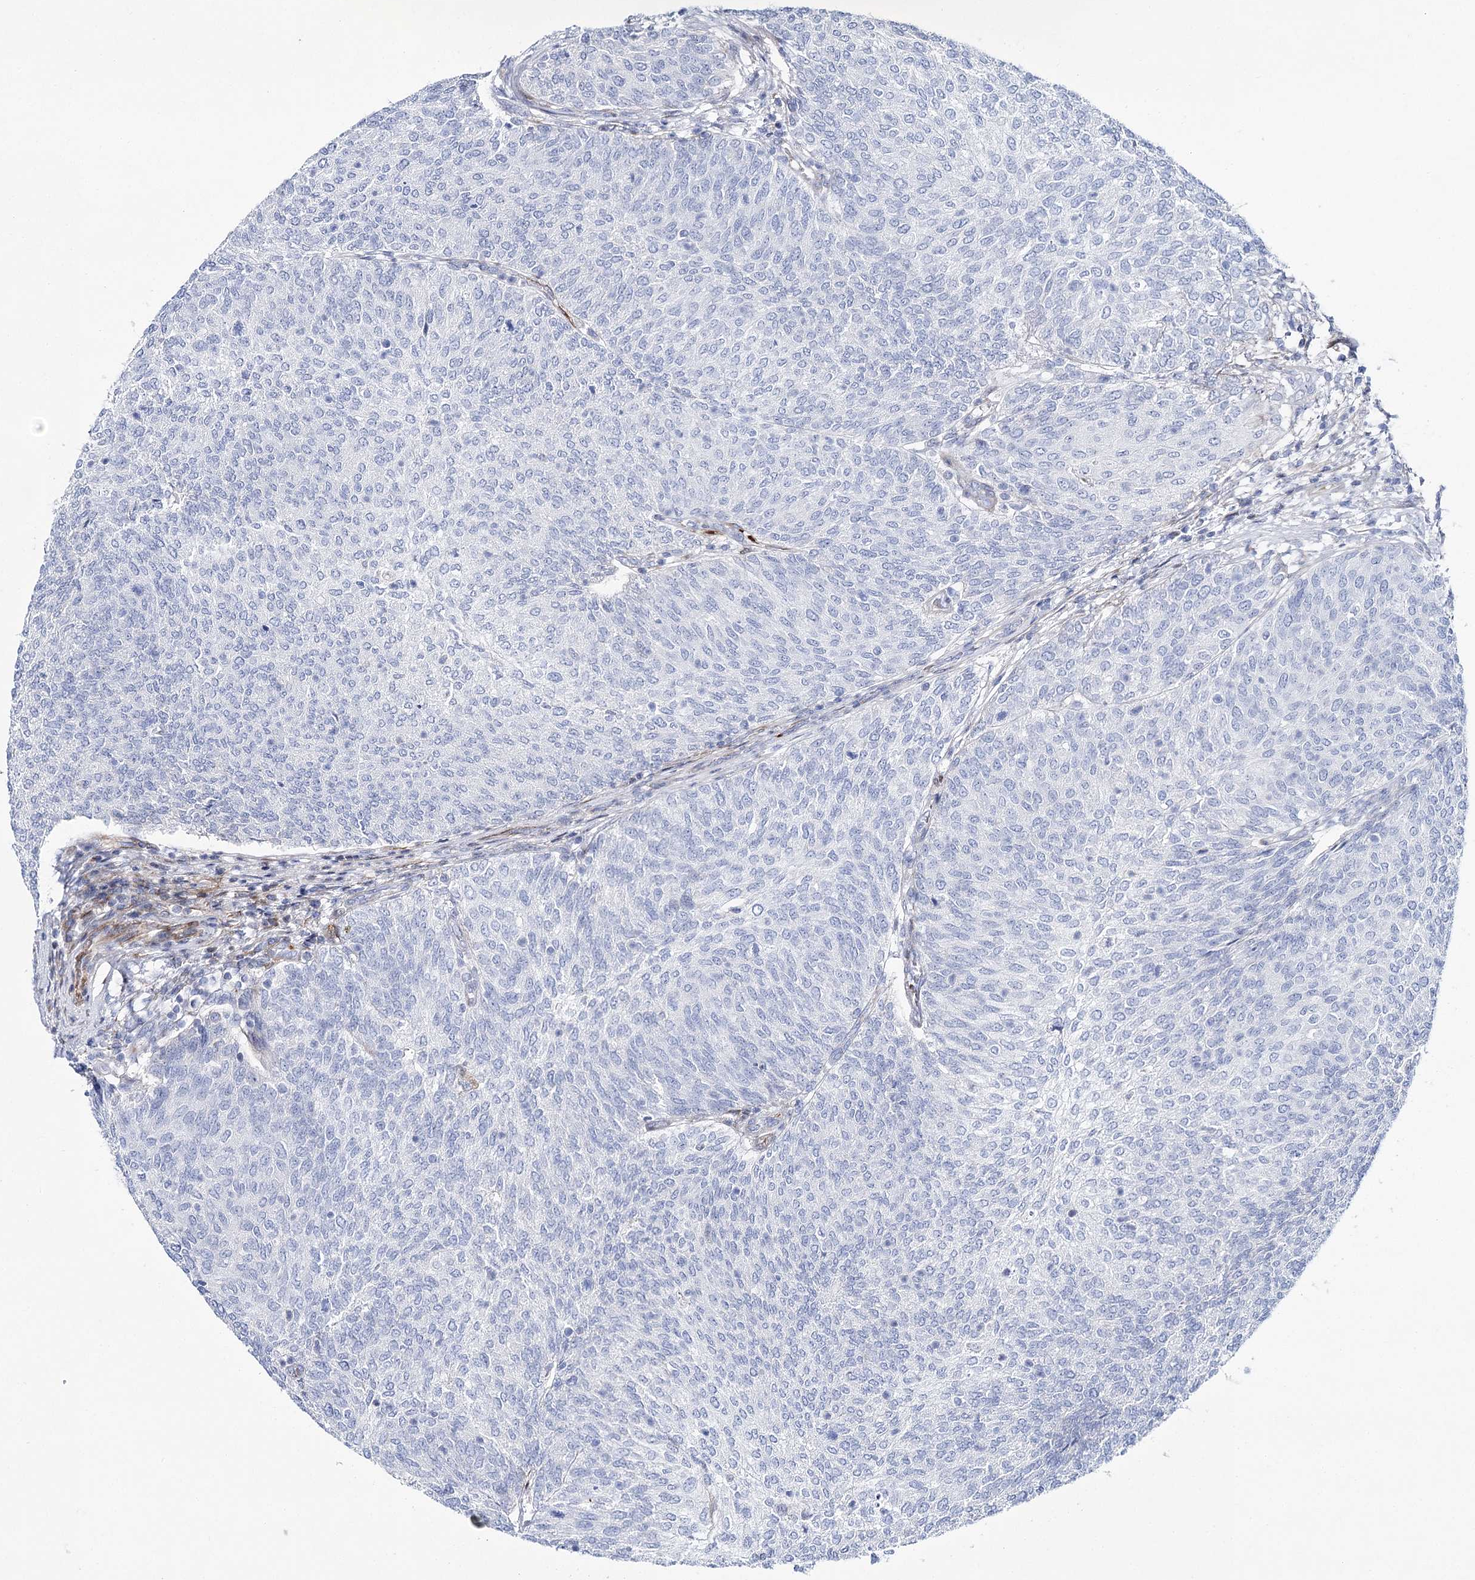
{"staining": {"intensity": "negative", "quantity": "none", "location": "none"}, "tissue": "urothelial cancer", "cell_type": "Tumor cells", "image_type": "cancer", "snomed": [{"axis": "morphology", "description": "Urothelial carcinoma, Low grade"}, {"axis": "topography", "description": "Urinary bladder"}], "caption": "Immunohistochemical staining of human urothelial cancer exhibits no significant expression in tumor cells. (Brightfield microscopy of DAB (3,3'-diaminobenzidine) immunohistochemistry (IHC) at high magnification).", "gene": "ANKRD23", "patient": {"sex": "female", "age": 79}}